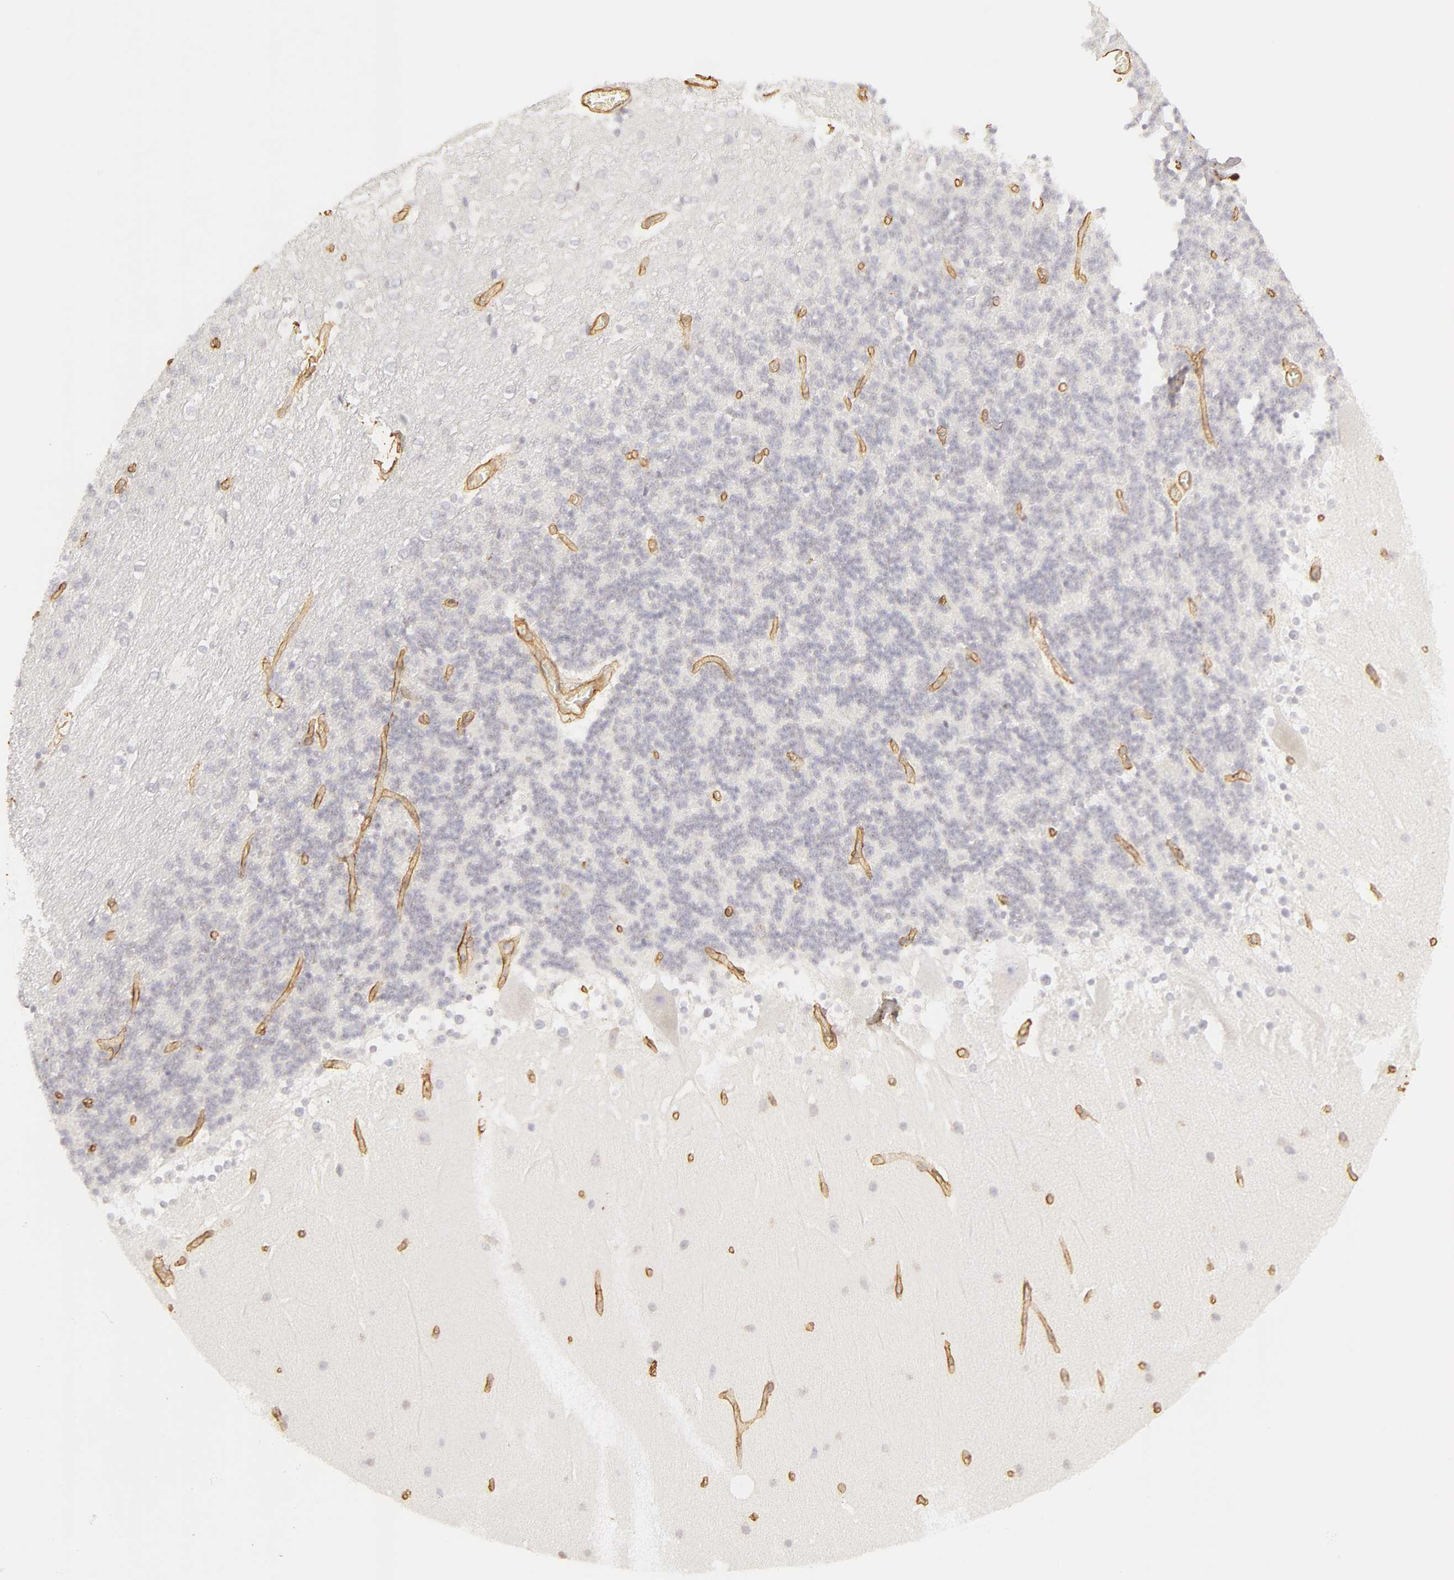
{"staining": {"intensity": "negative", "quantity": "none", "location": "none"}, "tissue": "cerebellum", "cell_type": "Cells in granular layer", "image_type": "normal", "snomed": [{"axis": "morphology", "description": "Normal tissue, NOS"}, {"axis": "topography", "description": "Cerebellum"}], "caption": "Cells in granular layer show no significant expression in normal cerebellum. (IHC, brightfield microscopy, high magnification).", "gene": "COL4A1", "patient": {"sex": "female", "age": 19}}